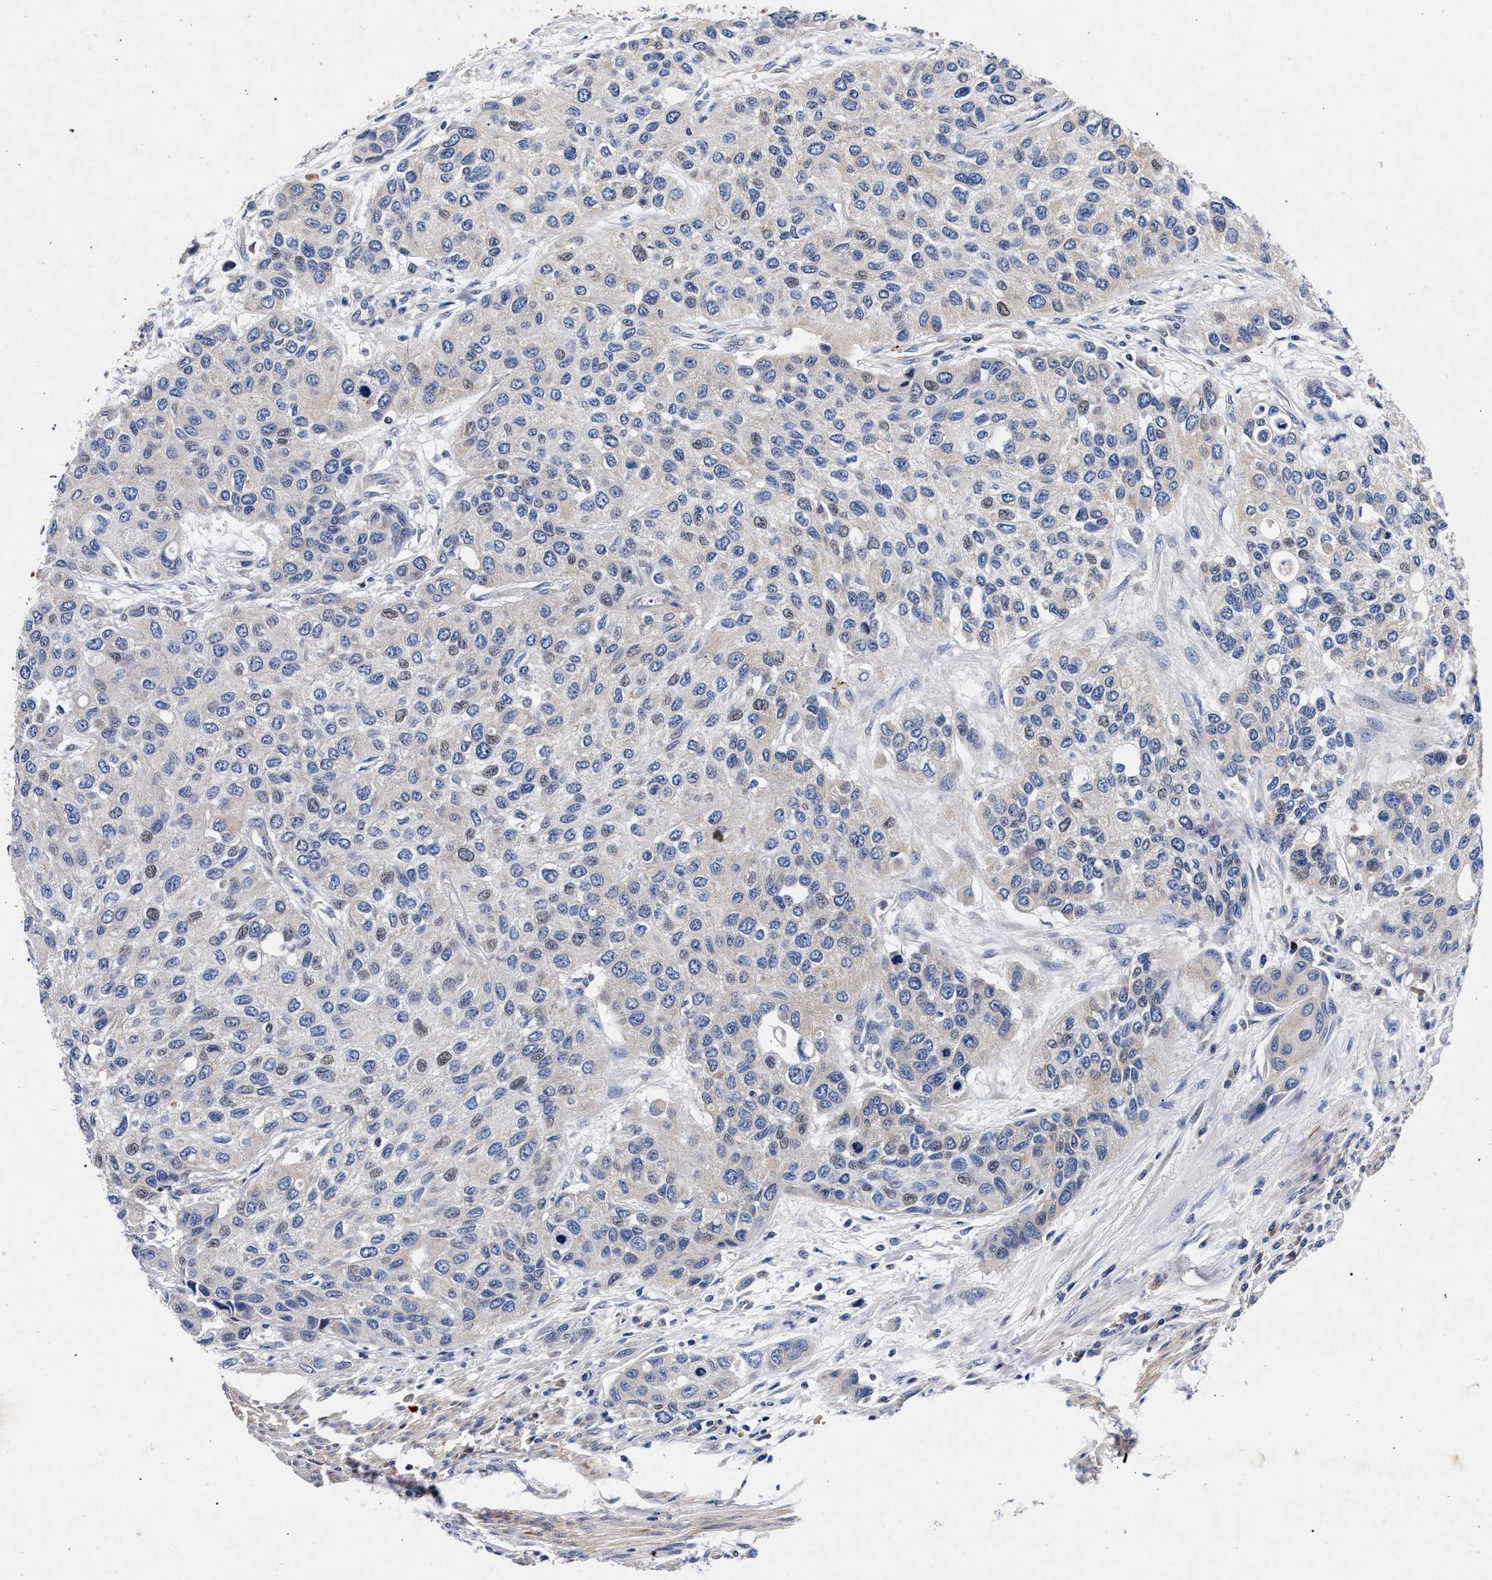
{"staining": {"intensity": "negative", "quantity": "none", "location": "none"}, "tissue": "urothelial cancer", "cell_type": "Tumor cells", "image_type": "cancer", "snomed": [{"axis": "morphology", "description": "Urothelial carcinoma, High grade"}, {"axis": "topography", "description": "Urinary bladder"}], "caption": "This is an immunohistochemistry (IHC) photomicrograph of urothelial cancer. There is no positivity in tumor cells.", "gene": "HSD17B14", "patient": {"sex": "female", "age": 56}}